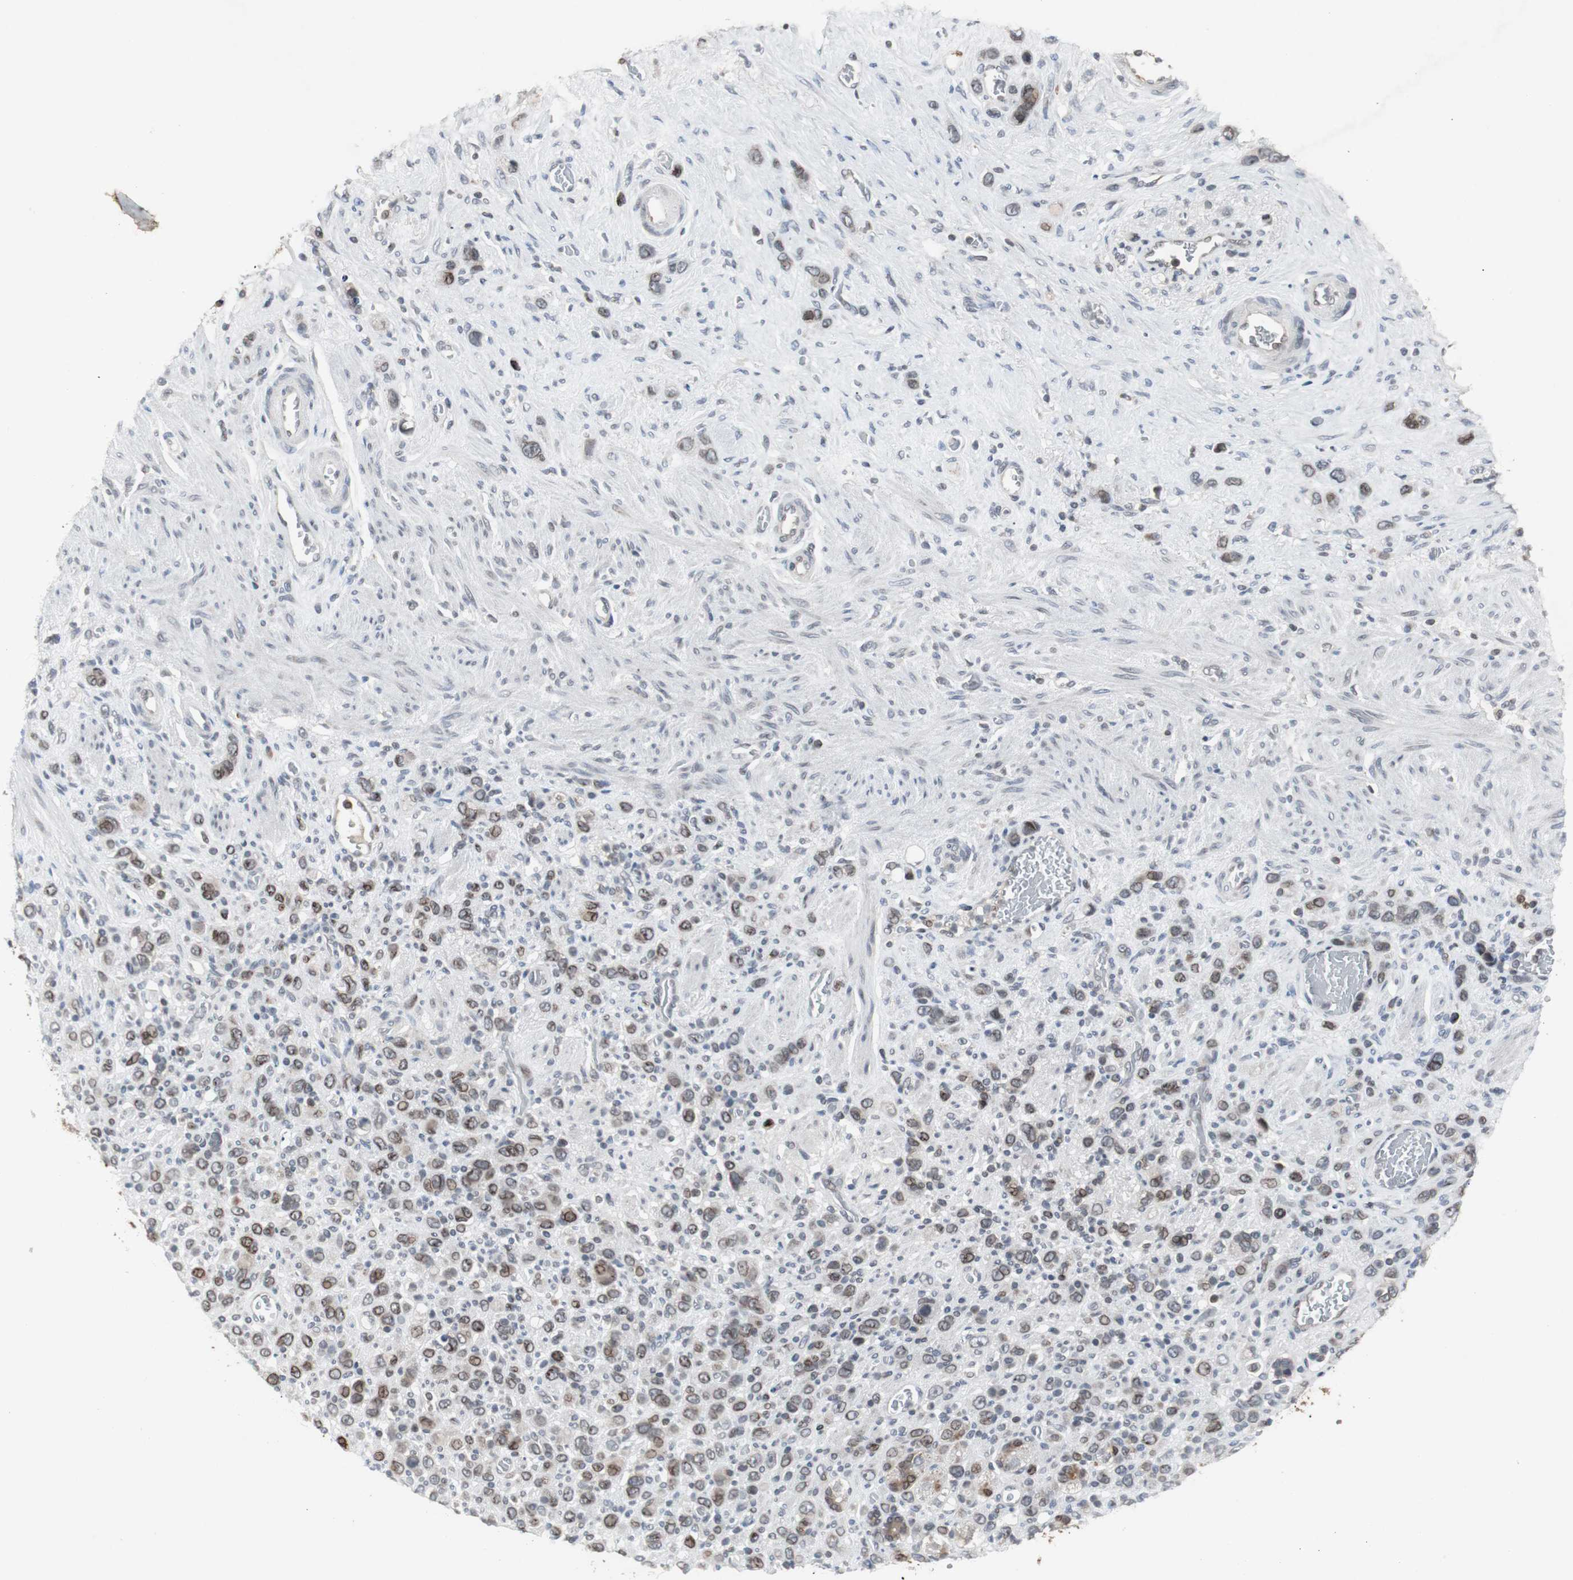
{"staining": {"intensity": "moderate", "quantity": ">75%", "location": "cytoplasmic/membranous,nuclear"}, "tissue": "stomach cancer", "cell_type": "Tumor cells", "image_type": "cancer", "snomed": [{"axis": "morphology", "description": "Normal tissue, NOS"}, {"axis": "morphology", "description": "Adenocarcinoma, NOS"}, {"axis": "morphology", "description": "Adenocarcinoma, High grade"}, {"axis": "topography", "description": "Stomach, upper"}, {"axis": "topography", "description": "Stomach"}], "caption": "High-grade adenocarcinoma (stomach) was stained to show a protein in brown. There is medium levels of moderate cytoplasmic/membranous and nuclear staining in approximately >75% of tumor cells.", "gene": "ZNF396", "patient": {"sex": "female", "age": 65}}